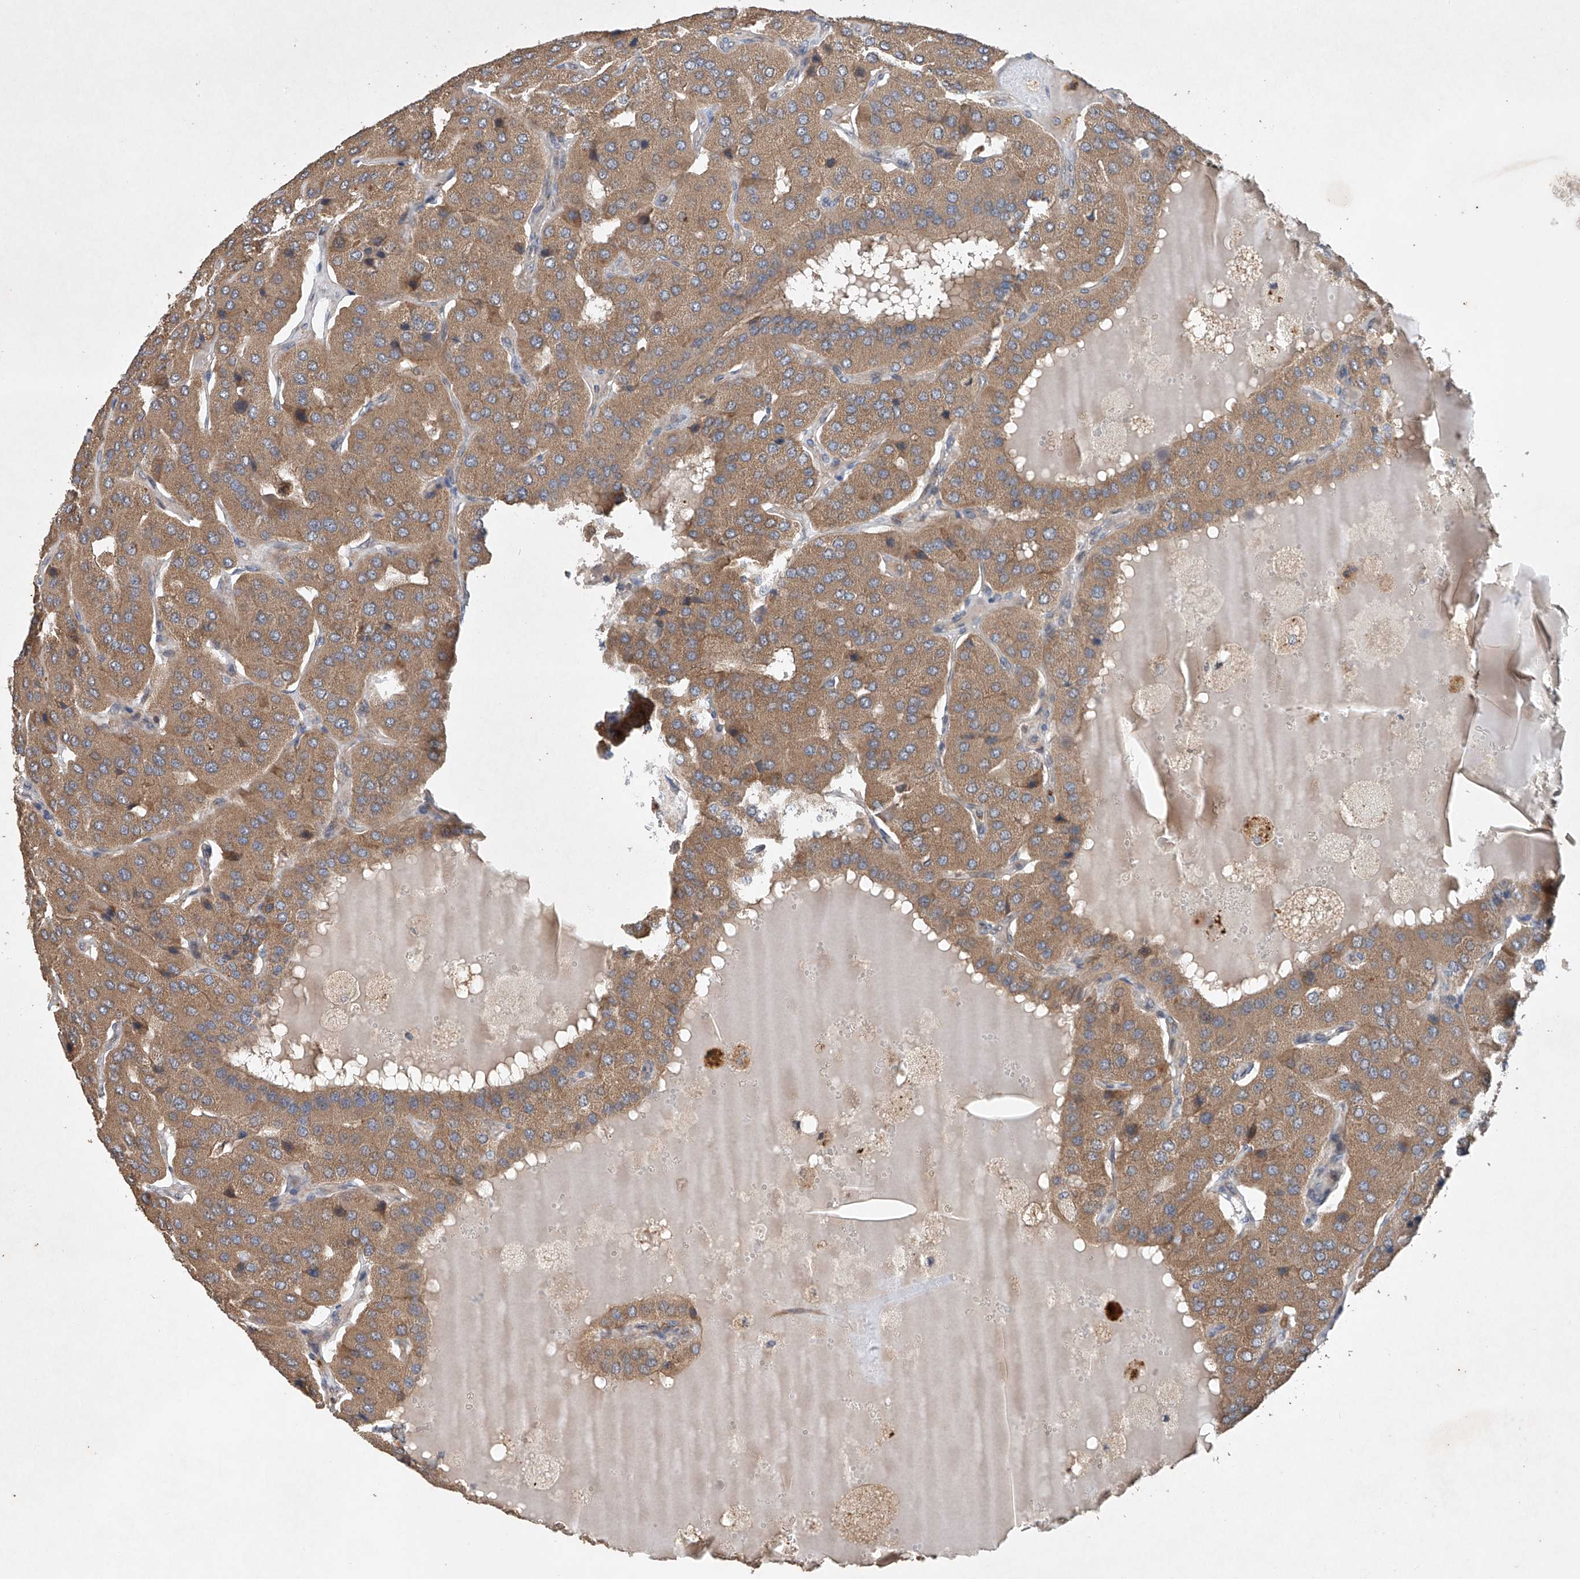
{"staining": {"intensity": "moderate", "quantity": ">75%", "location": "cytoplasmic/membranous"}, "tissue": "parathyroid gland", "cell_type": "Glandular cells", "image_type": "normal", "snomed": [{"axis": "morphology", "description": "Normal tissue, NOS"}, {"axis": "morphology", "description": "Adenoma, NOS"}, {"axis": "topography", "description": "Parathyroid gland"}], "caption": "Immunohistochemistry (DAB (3,3'-diaminobenzidine)) staining of benign parathyroid gland exhibits moderate cytoplasmic/membranous protein expression in about >75% of glandular cells.", "gene": "CEP85L", "patient": {"sex": "female", "age": 86}}